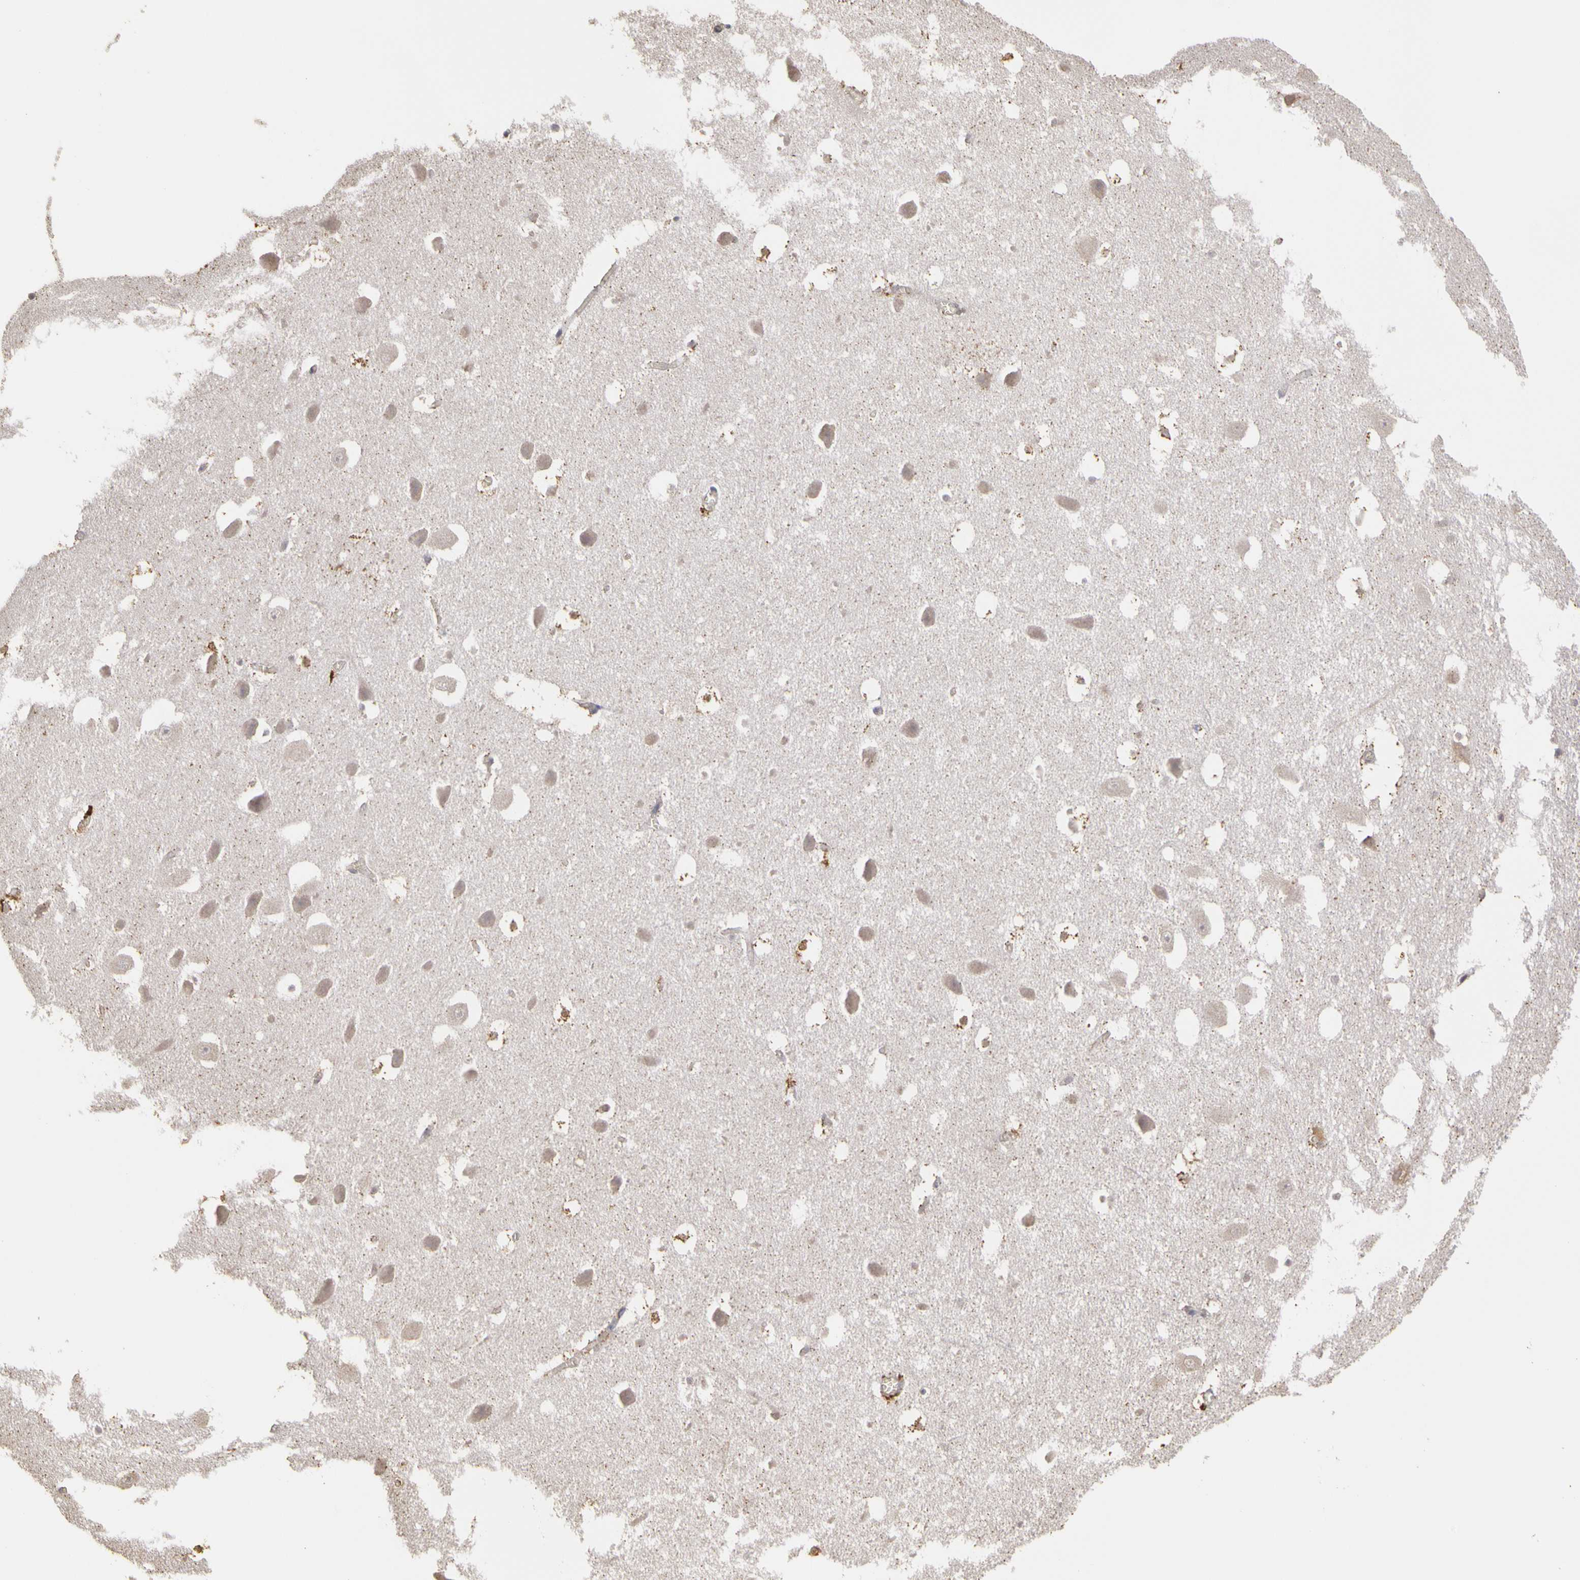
{"staining": {"intensity": "weak", "quantity": "<25%", "location": "cytoplasmic/membranous"}, "tissue": "hippocampus", "cell_type": "Glial cells", "image_type": "normal", "snomed": [{"axis": "morphology", "description": "Normal tissue, NOS"}, {"axis": "topography", "description": "Hippocampus"}], "caption": "High magnification brightfield microscopy of benign hippocampus stained with DAB (3,3'-diaminobenzidine) (brown) and counterstained with hematoxylin (blue): glial cells show no significant expression.", "gene": "FRMD7", "patient": {"sex": "male", "age": 45}}